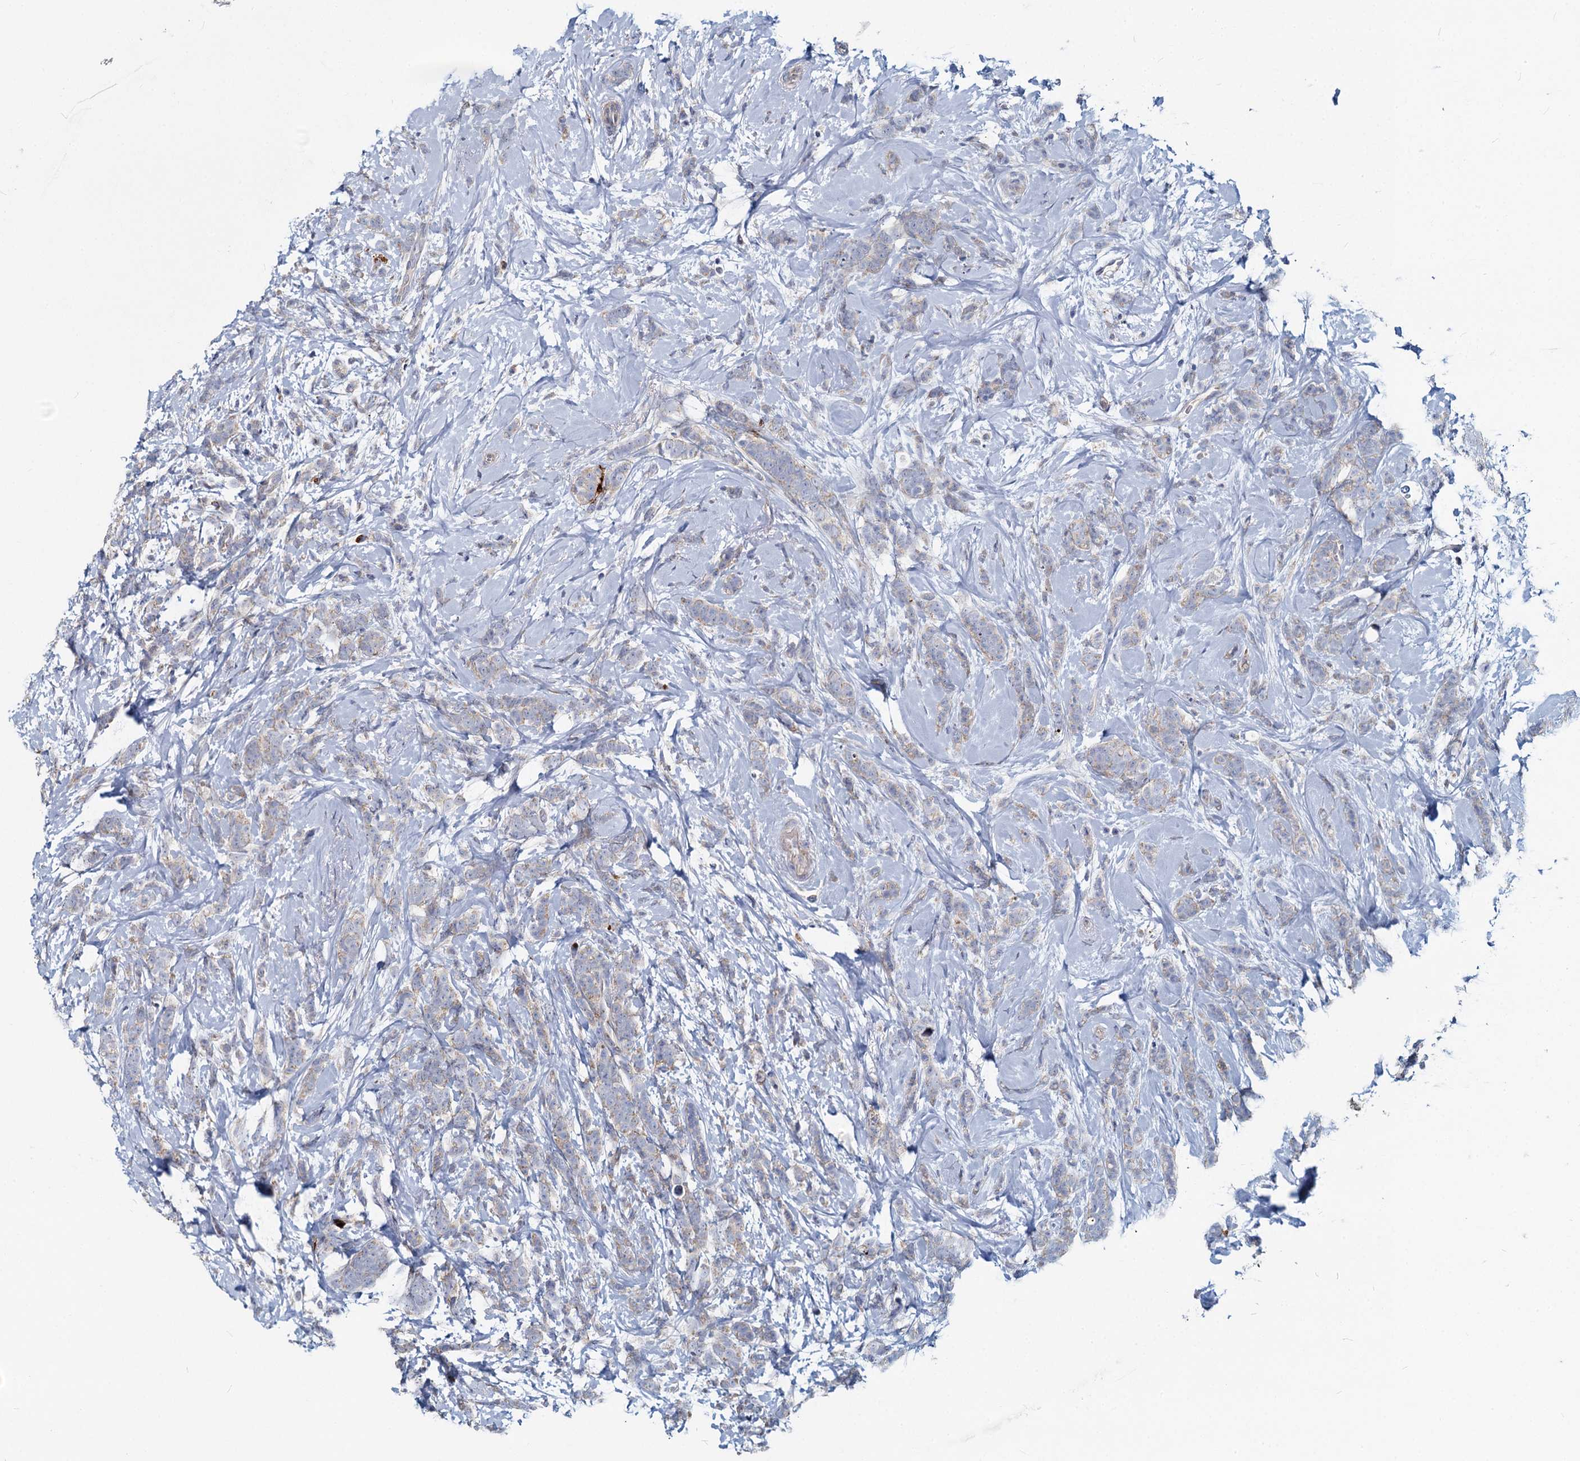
{"staining": {"intensity": "weak", "quantity": "<25%", "location": "cytoplasmic/membranous"}, "tissue": "breast cancer", "cell_type": "Tumor cells", "image_type": "cancer", "snomed": [{"axis": "morphology", "description": "Lobular carcinoma"}, {"axis": "topography", "description": "Breast"}], "caption": "High power microscopy photomicrograph of an immunohistochemistry micrograph of lobular carcinoma (breast), revealing no significant expression in tumor cells.", "gene": "DCUN1D2", "patient": {"sex": "female", "age": 58}}